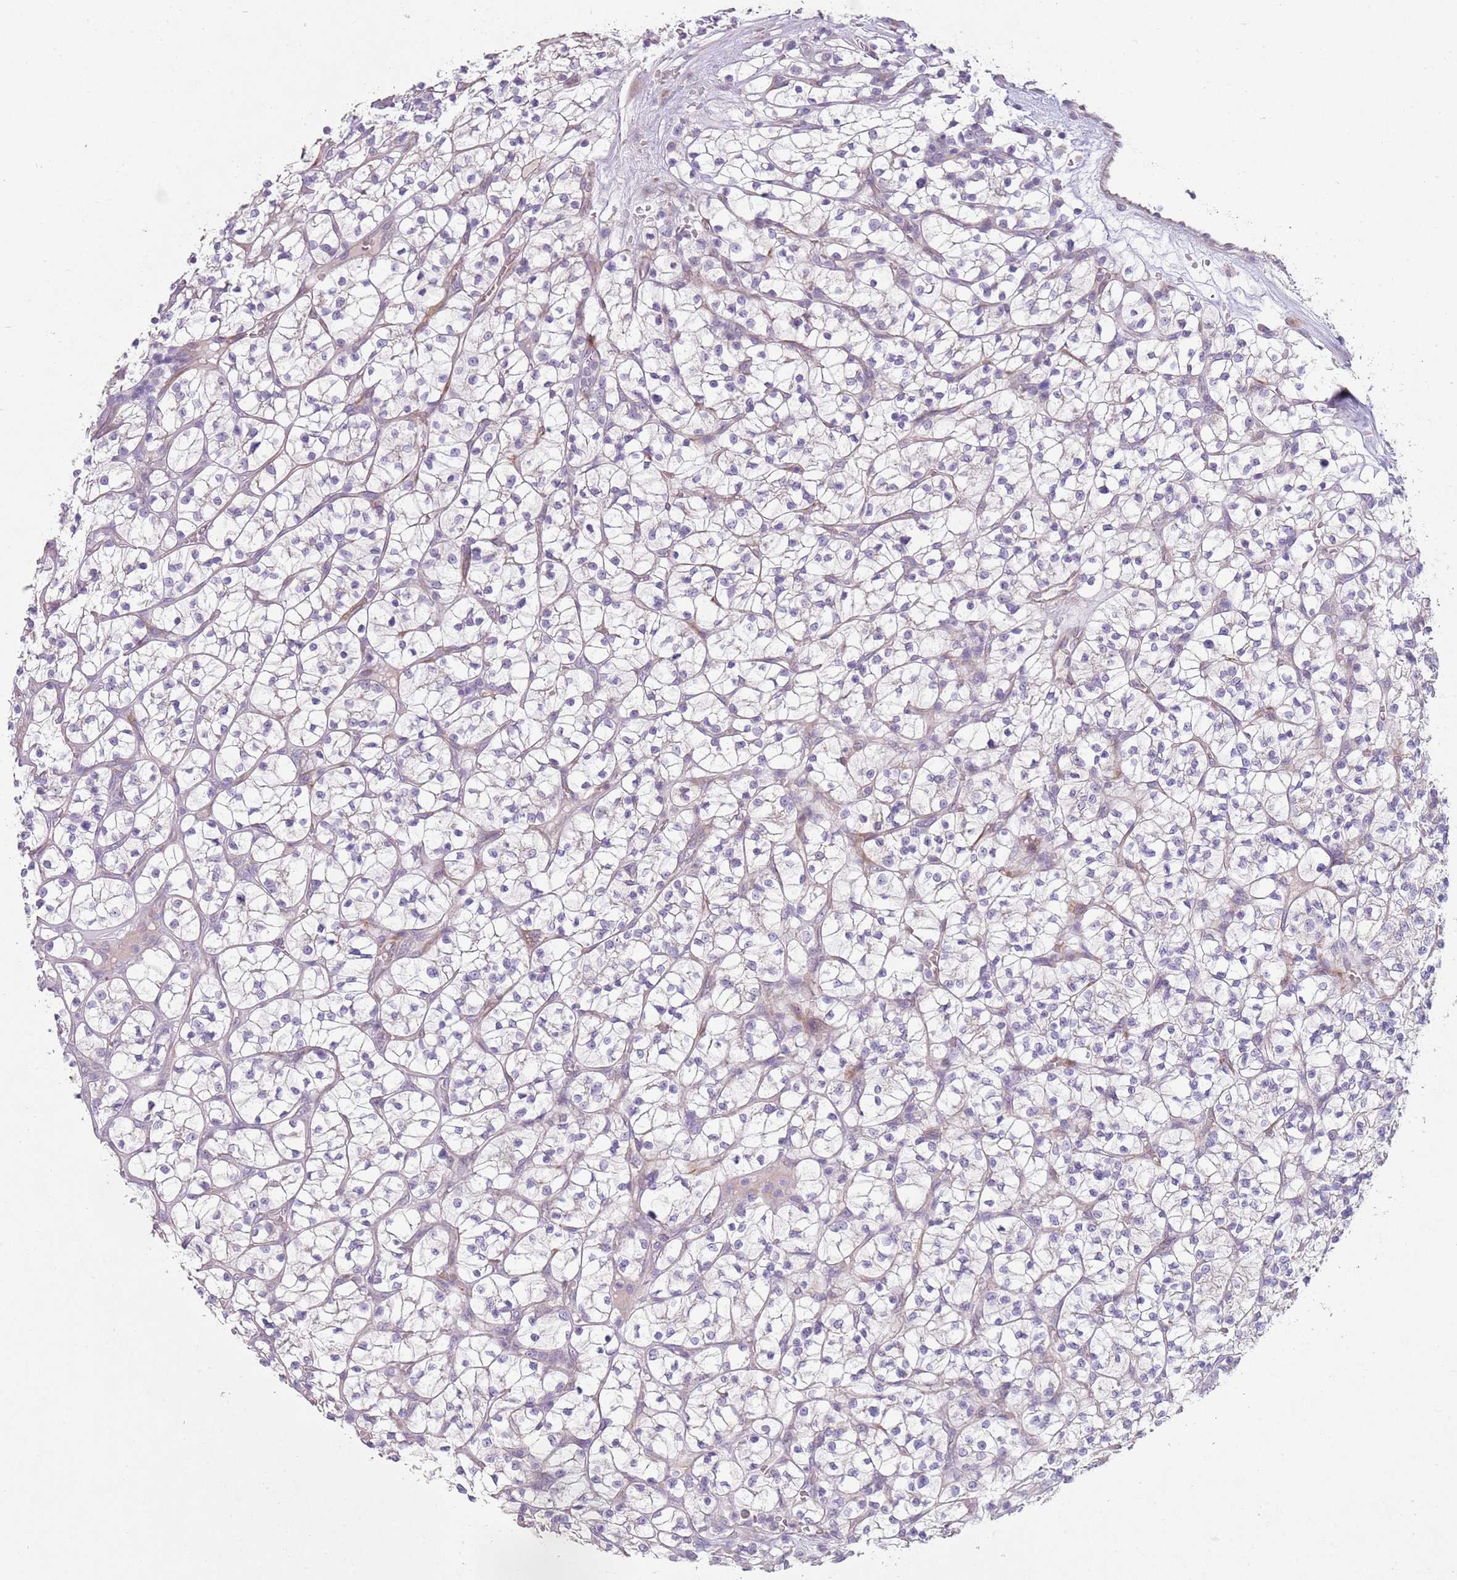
{"staining": {"intensity": "negative", "quantity": "none", "location": "none"}, "tissue": "renal cancer", "cell_type": "Tumor cells", "image_type": "cancer", "snomed": [{"axis": "morphology", "description": "Adenocarcinoma, NOS"}, {"axis": "topography", "description": "Kidney"}], "caption": "Tumor cells are negative for protein expression in human renal cancer.", "gene": "ZNF583", "patient": {"sex": "female", "age": 64}}